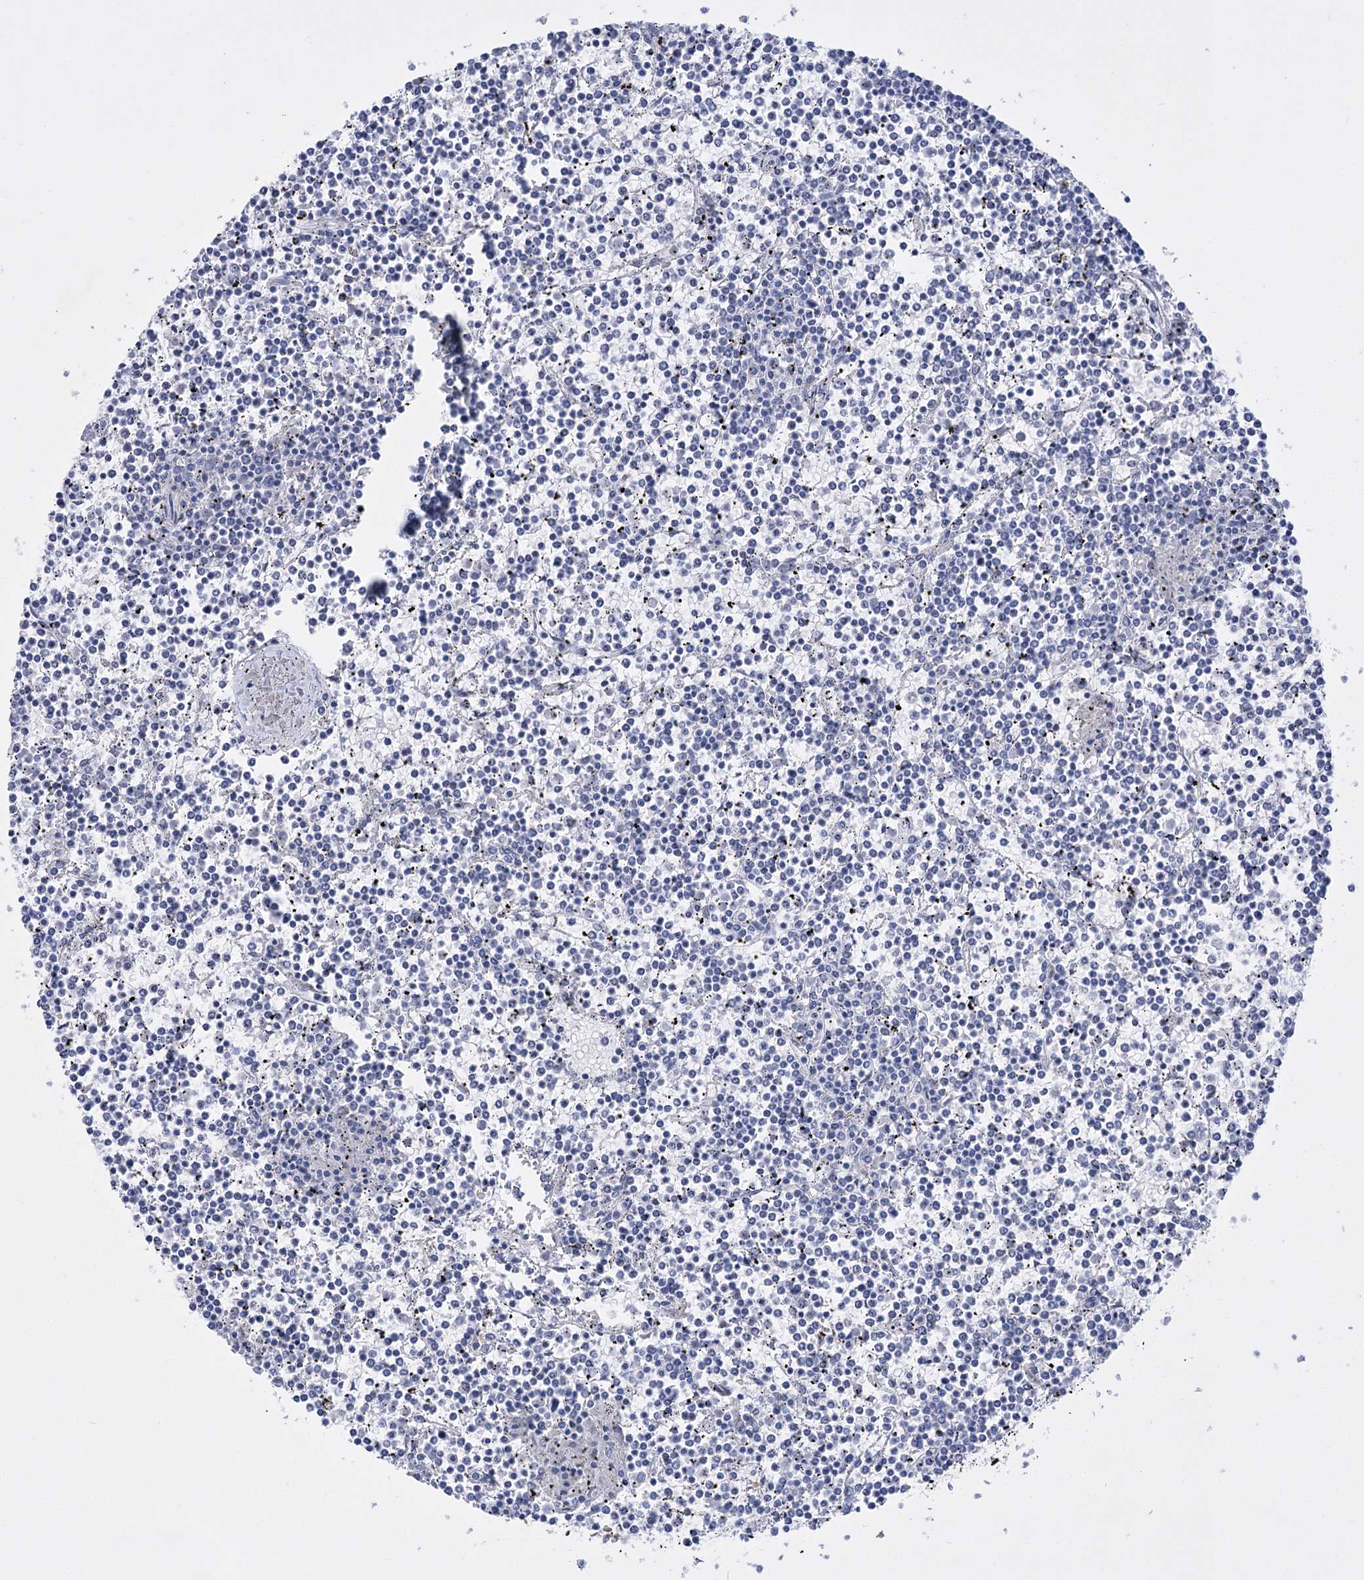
{"staining": {"intensity": "negative", "quantity": "none", "location": "none"}, "tissue": "lymphoma", "cell_type": "Tumor cells", "image_type": "cancer", "snomed": [{"axis": "morphology", "description": "Malignant lymphoma, non-Hodgkin's type, Low grade"}, {"axis": "topography", "description": "Spleen"}], "caption": "The micrograph exhibits no staining of tumor cells in malignant lymphoma, non-Hodgkin's type (low-grade).", "gene": "LRRC34", "patient": {"sex": "female", "age": 19}}